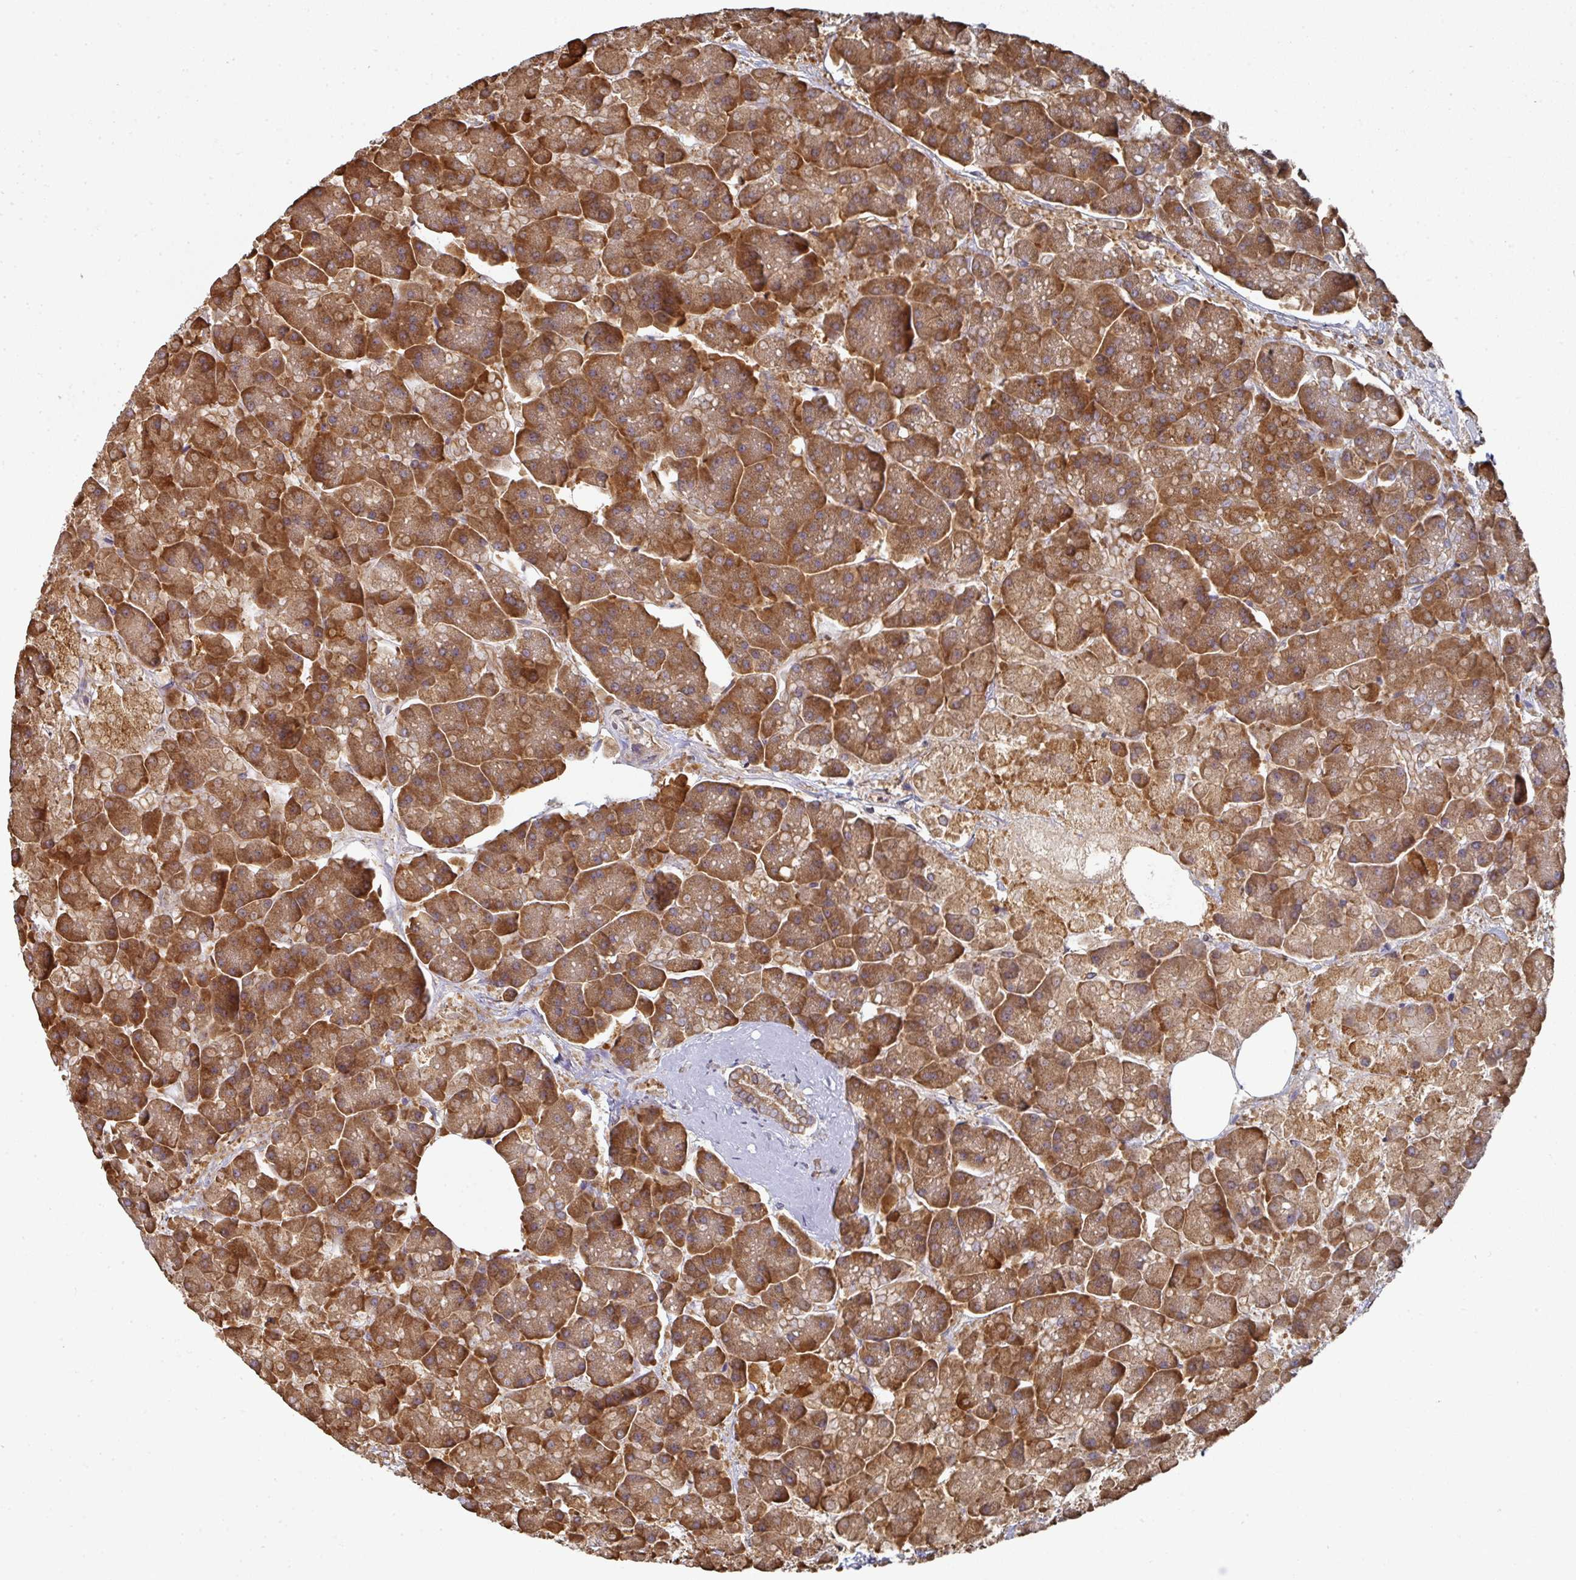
{"staining": {"intensity": "strong", "quantity": ">75%", "location": "cytoplasmic/membranous"}, "tissue": "pancreas", "cell_type": "Exocrine glandular cells", "image_type": "normal", "snomed": [{"axis": "morphology", "description": "Normal tissue, NOS"}, {"axis": "topography", "description": "Pancreas"}, {"axis": "topography", "description": "Peripheral nerve tissue"}], "caption": "Exocrine glandular cells show high levels of strong cytoplasmic/membranous positivity in approximately >75% of cells in normal pancreas. The staining was performed using DAB to visualize the protein expression in brown, while the nuclei were stained in blue with hematoxylin (Magnification: 20x).", "gene": "EDEM2", "patient": {"sex": "male", "age": 54}}